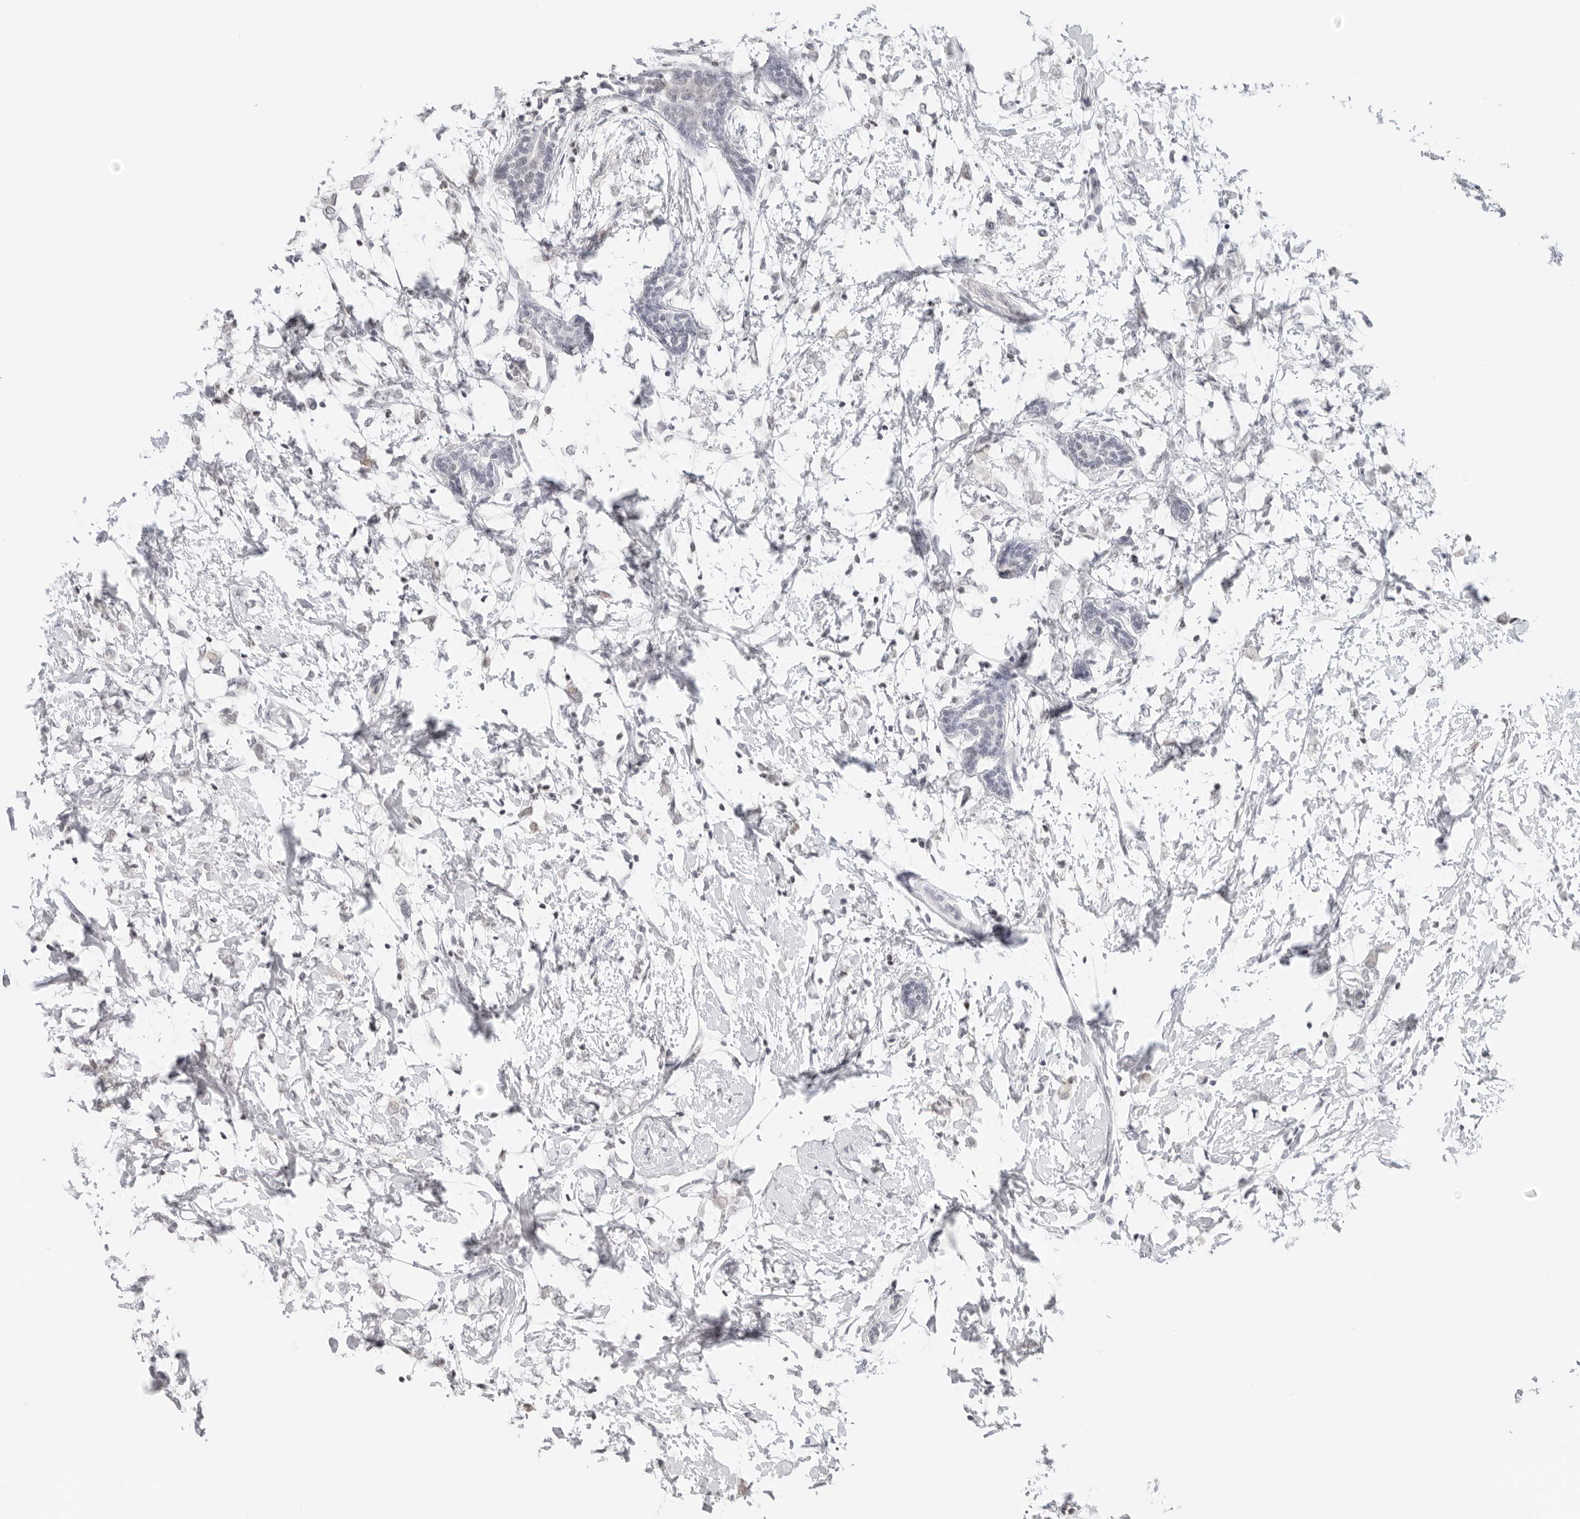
{"staining": {"intensity": "negative", "quantity": "none", "location": "none"}, "tissue": "breast cancer", "cell_type": "Tumor cells", "image_type": "cancer", "snomed": [{"axis": "morphology", "description": "Normal tissue, NOS"}, {"axis": "morphology", "description": "Lobular carcinoma"}, {"axis": "topography", "description": "Breast"}], "caption": "Immunohistochemistry (IHC) photomicrograph of neoplastic tissue: human lobular carcinoma (breast) stained with DAB (3,3'-diaminobenzidine) exhibits no significant protein positivity in tumor cells.", "gene": "FLG2", "patient": {"sex": "female", "age": 47}}